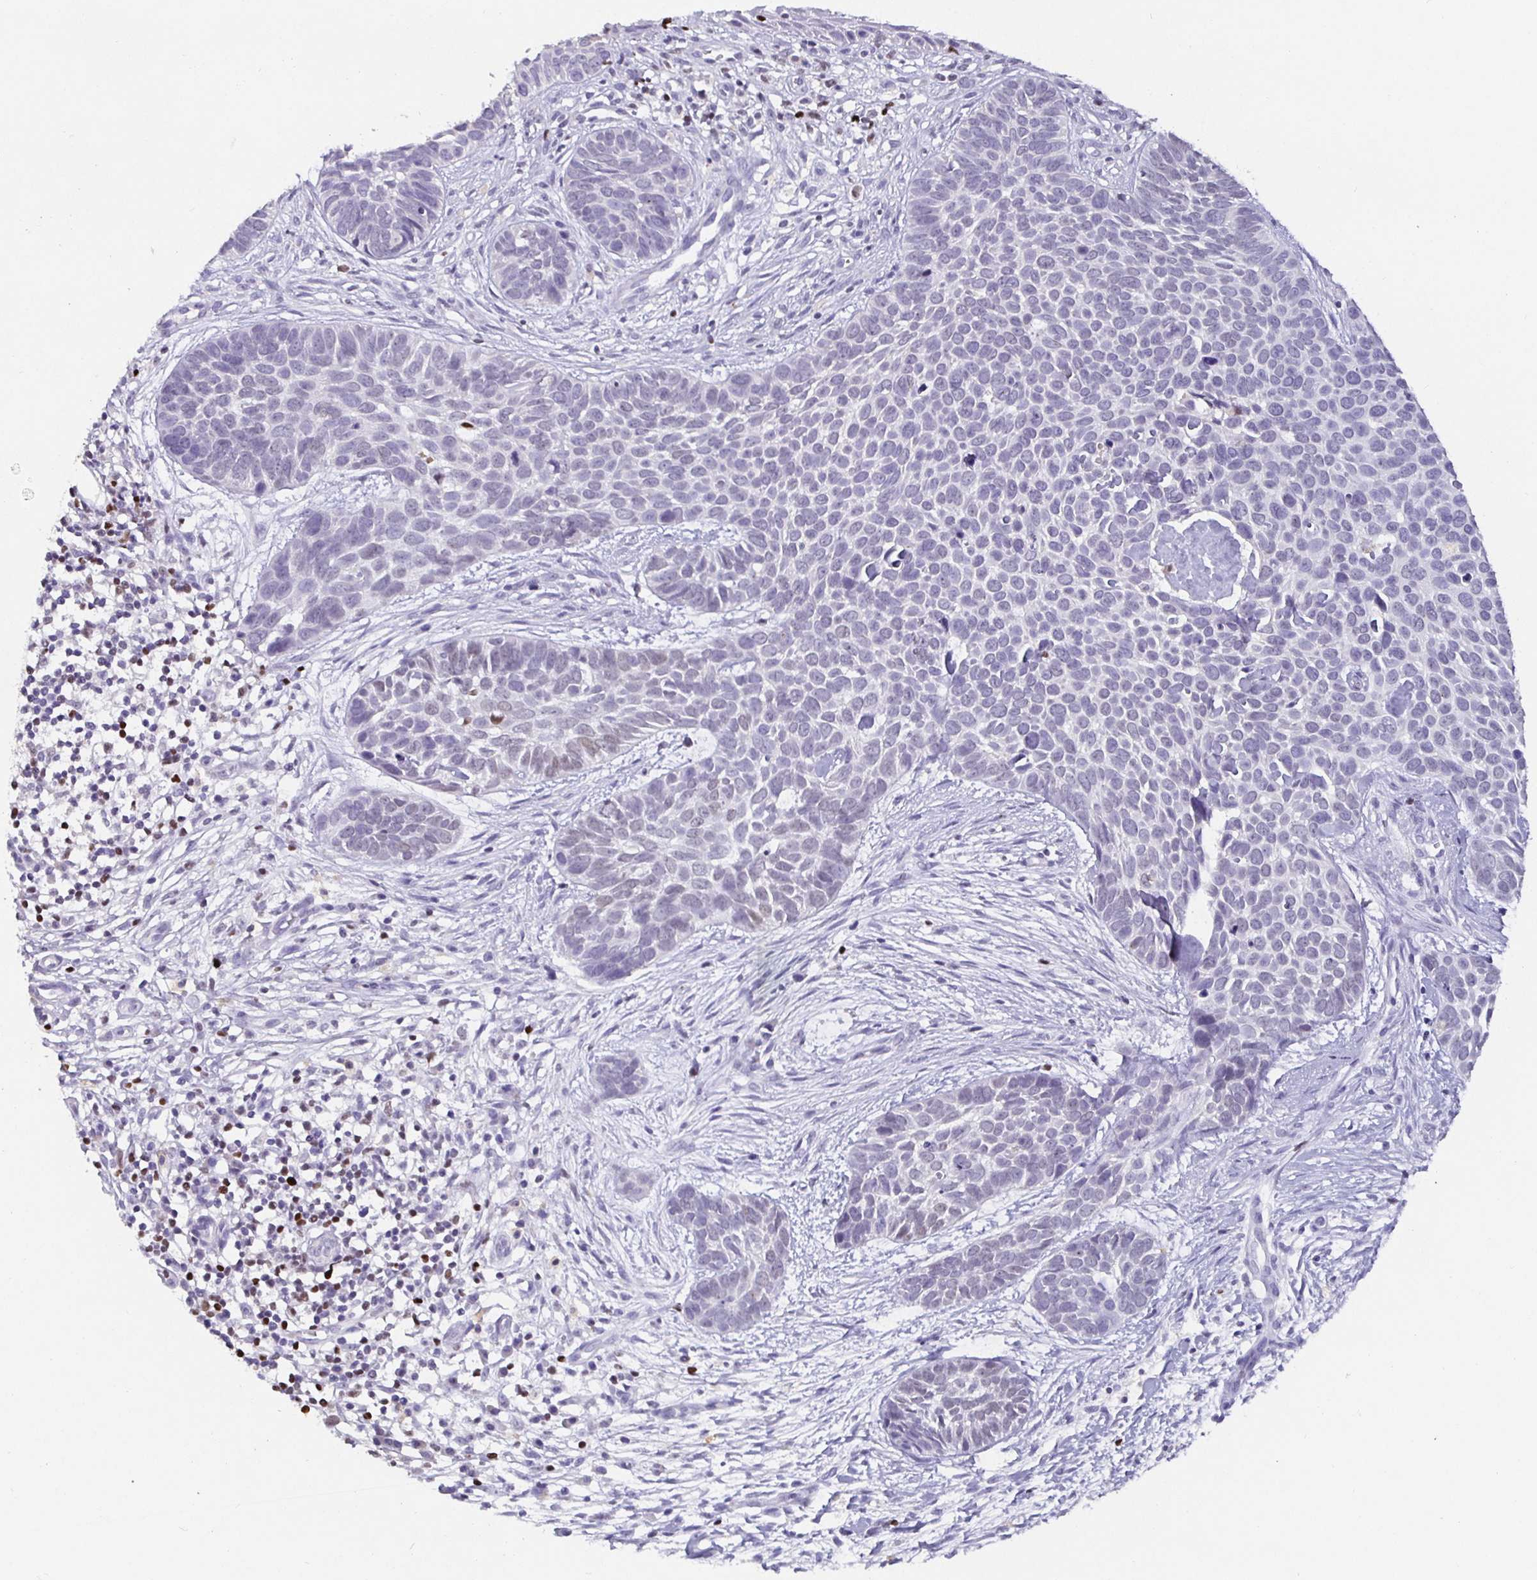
{"staining": {"intensity": "negative", "quantity": "none", "location": "none"}, "tissue": "skin cancer", "cell_type": "Tumor cells", "image_type": "cancer", "snomed": [{"axis": "morphology", "description": "Basal cell carcinoma"}, {"axis": "topography", "description": "Skin"}], "caption": "Immunohistochemistry (IHC) of skin cancer (basal cell carcinoma) reveals no expression in tumor cells.", "gene": "SATB1", "patient": {"sex": "male", "age": 69}}